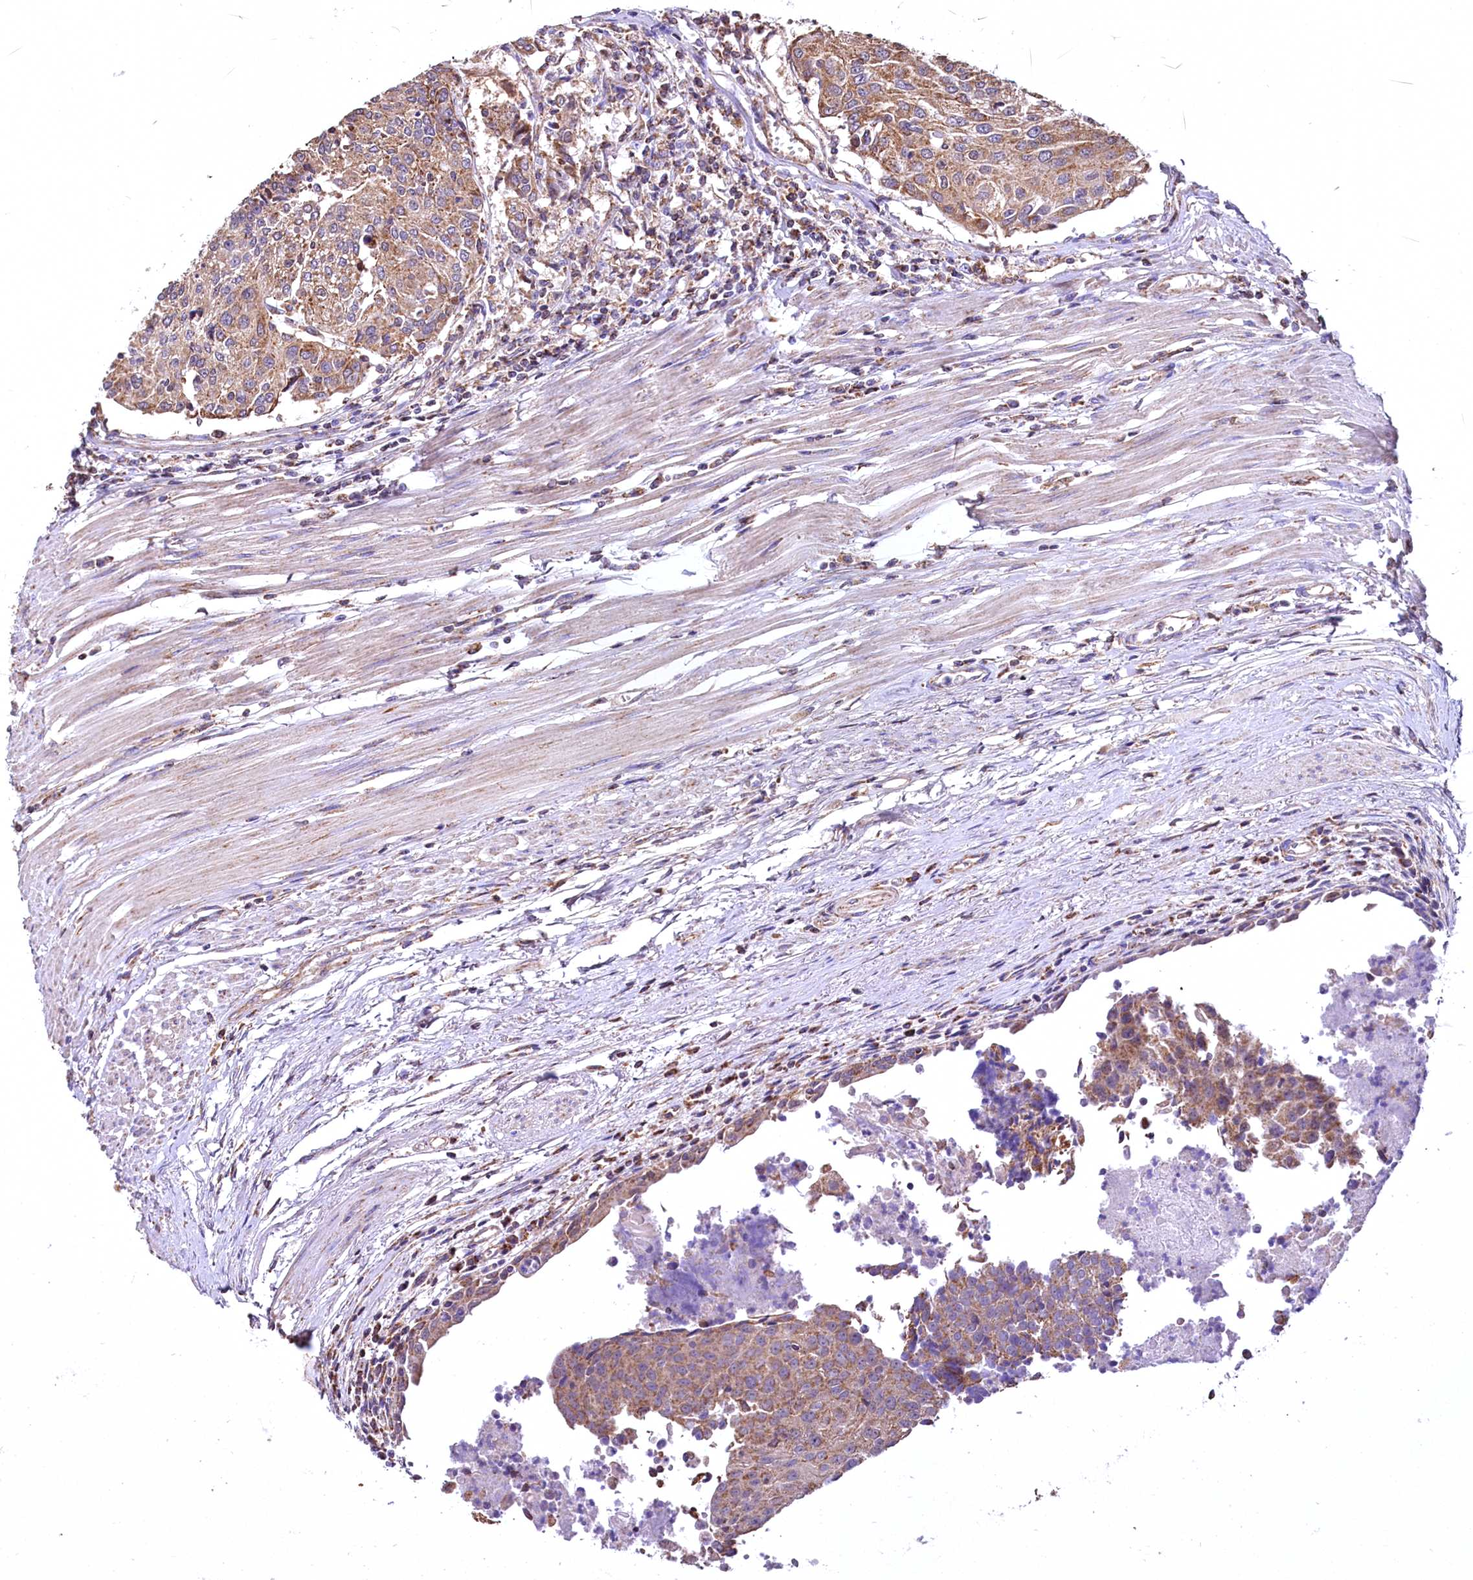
{"staining": {"intensity": "moderate", "quantity": ">75%", "location": "cytoplasmic/membranous"}, "tissue": "urothelial cancer", "cell_type": "Tumor cells", "image_type": "cancer", "snomed": [{"axis": "morphology", "description": "Urothelial carcinoma, High grade"}, {"axis": "topography", "description": "Urinary bladder"}], "caption": "Immunohistochemistry of human high-grade urothelial carcinoma displays medium levels of moderate cytoplasmic/membranous expression in about >75% of tumor cells. The staining is performed using DAB (3,3'-diaminobenzidine) brown chromogen to label protein expression. The nuclei are counter-stained blue using hematoxylin.", "gene": "NUDT15", "patient": {"sex": "female", "age": 85}}